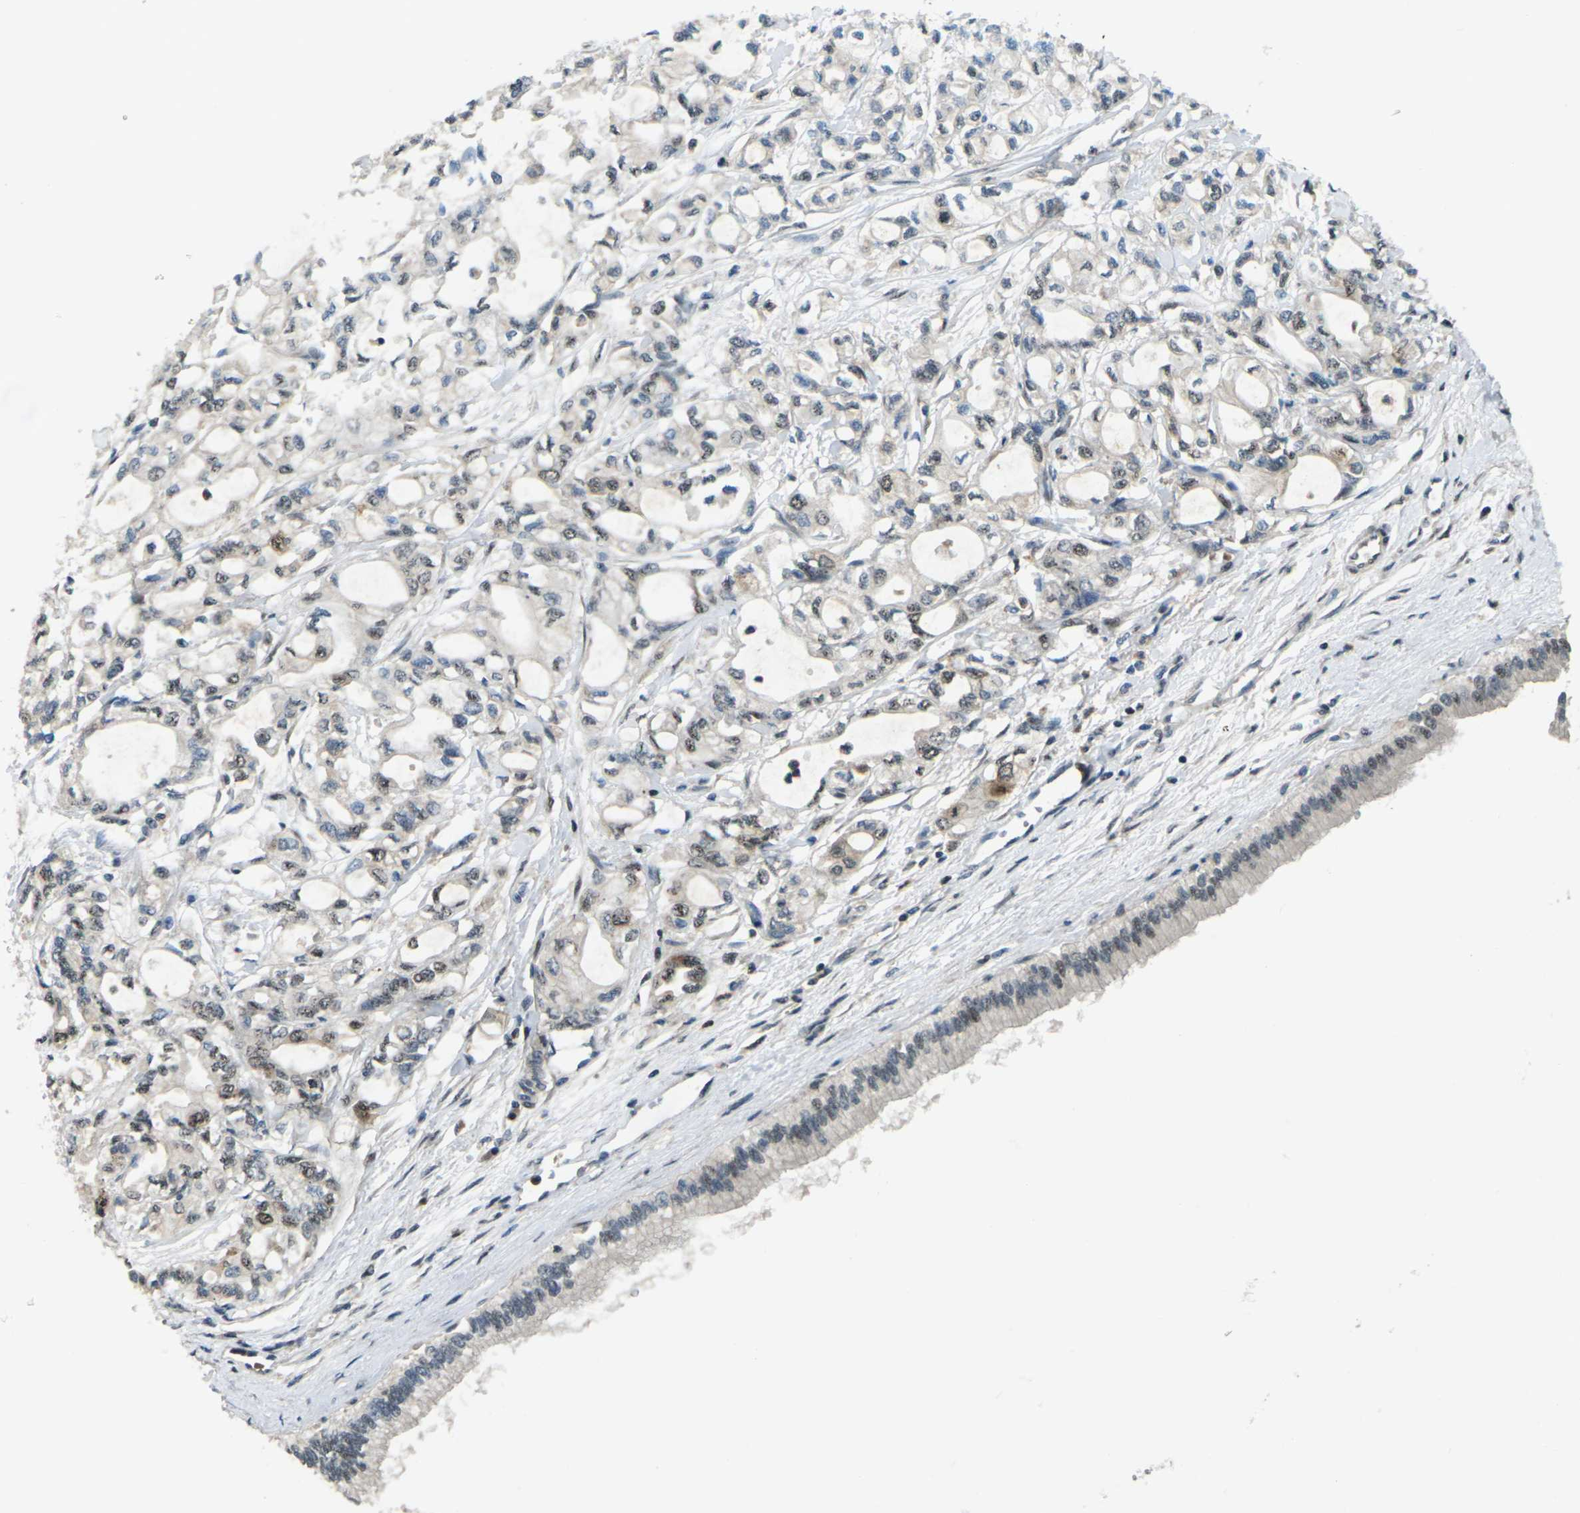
{"staining": {"intensity": "moderate", "quantity": "25%-75%", "location": "nuclear"}, "tissue": "pancreatic cancer", "cell_type": "Tumor cells", "image_type": "cancer", "snomed": [{"axis": "morphology", "description": "Adenocarcinoma, NOS"}, {"axis": "topography", "description": "Pancreas"}], "caption": "DAB immunohistochemical staining of human pancreatic cancer (adenocarcinoma) exhibits moderate nuclear protein staining in about 25%-75% of tumor cells.", "gene": "UBE2S", "patient": {"sex": "male", "age": 79}}